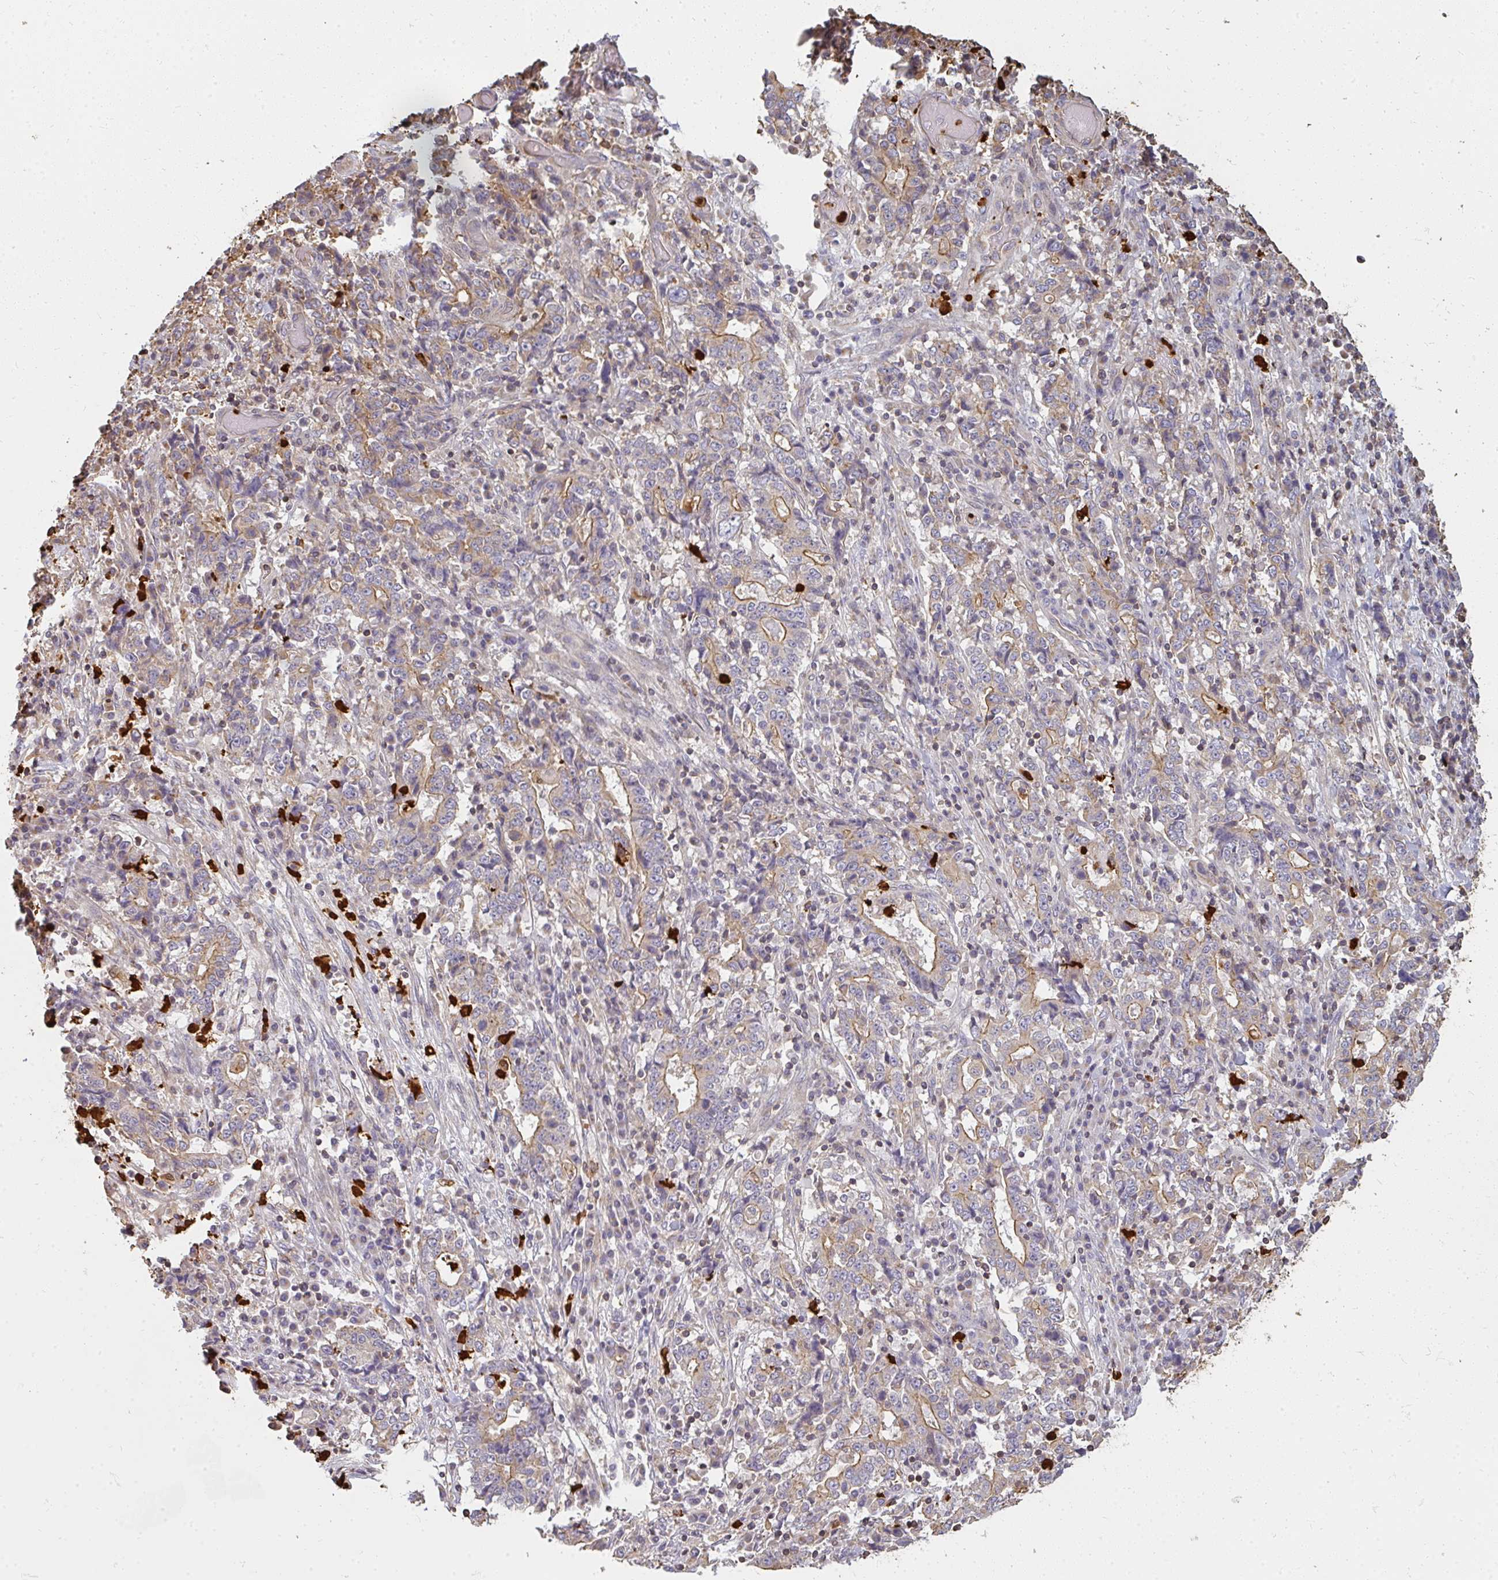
{"staining": {"intensity": "moderate", "quantity": "25%-75%", "location": "cytoplasmic/membranous"}, "tissue": "stomach cancer", "cell_type": "Tumor cells", "image_type": "cancer", "snomed": [{"axis": "morphology", "description": "Normal tissue, NOS"}, {"axis": "morphology", "description": "Adenocarcinoma, NOS"}, {"axis": "topography", "description": "Stomach, upper"}, {"axis": "topography", "description": "Stomach"}], "caption": "This is an image of immunohistochemistry staining of adenocarcinoma (stomach), which shows moderate staining in the cytoplasmic/membranous of tumor cells.", "gene": "CNTRL", "patient": {"sex": "male", "age": 59}}